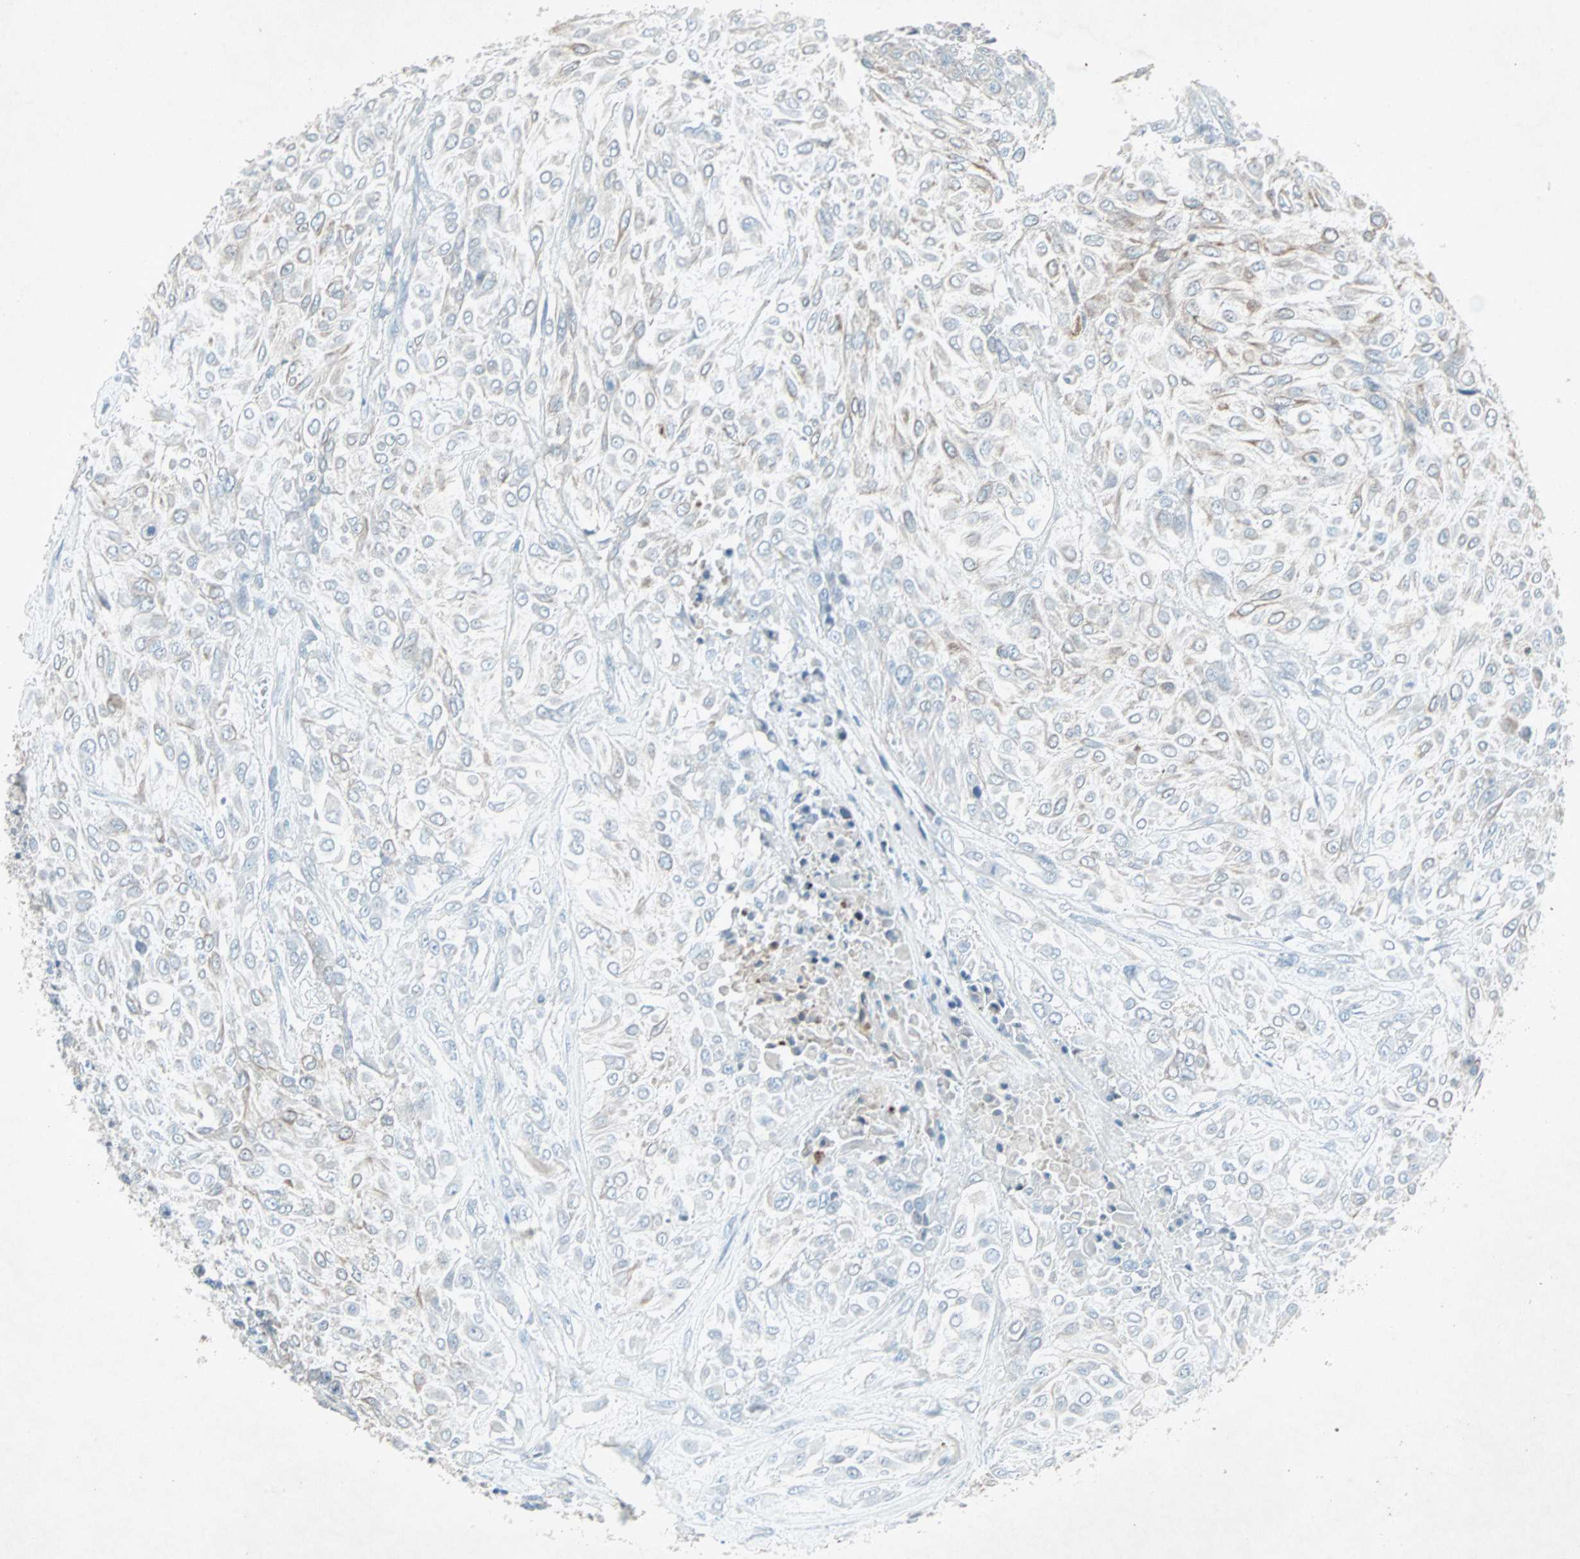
{"staining": {"intensity": "weak", "quantity": "<25%", "location": "cytoplasmic/membranous"}, "tissue": "urothelial cancer", "cell_type": "Tumor cells", "image_type": "cancer", "snomed": [{"axis": "morphology", "description": "Urothelial carcinoma, High grade"}, {"axis": "topography", "description": "Urinary bladder"}], "caption": "Tumor cells show no significant protein staining in urothelial cancer. (IHC, brightfield microscopy, high magnification).", "gene": "LANCL3", "patient": {"sex": "male", "age": 57}}